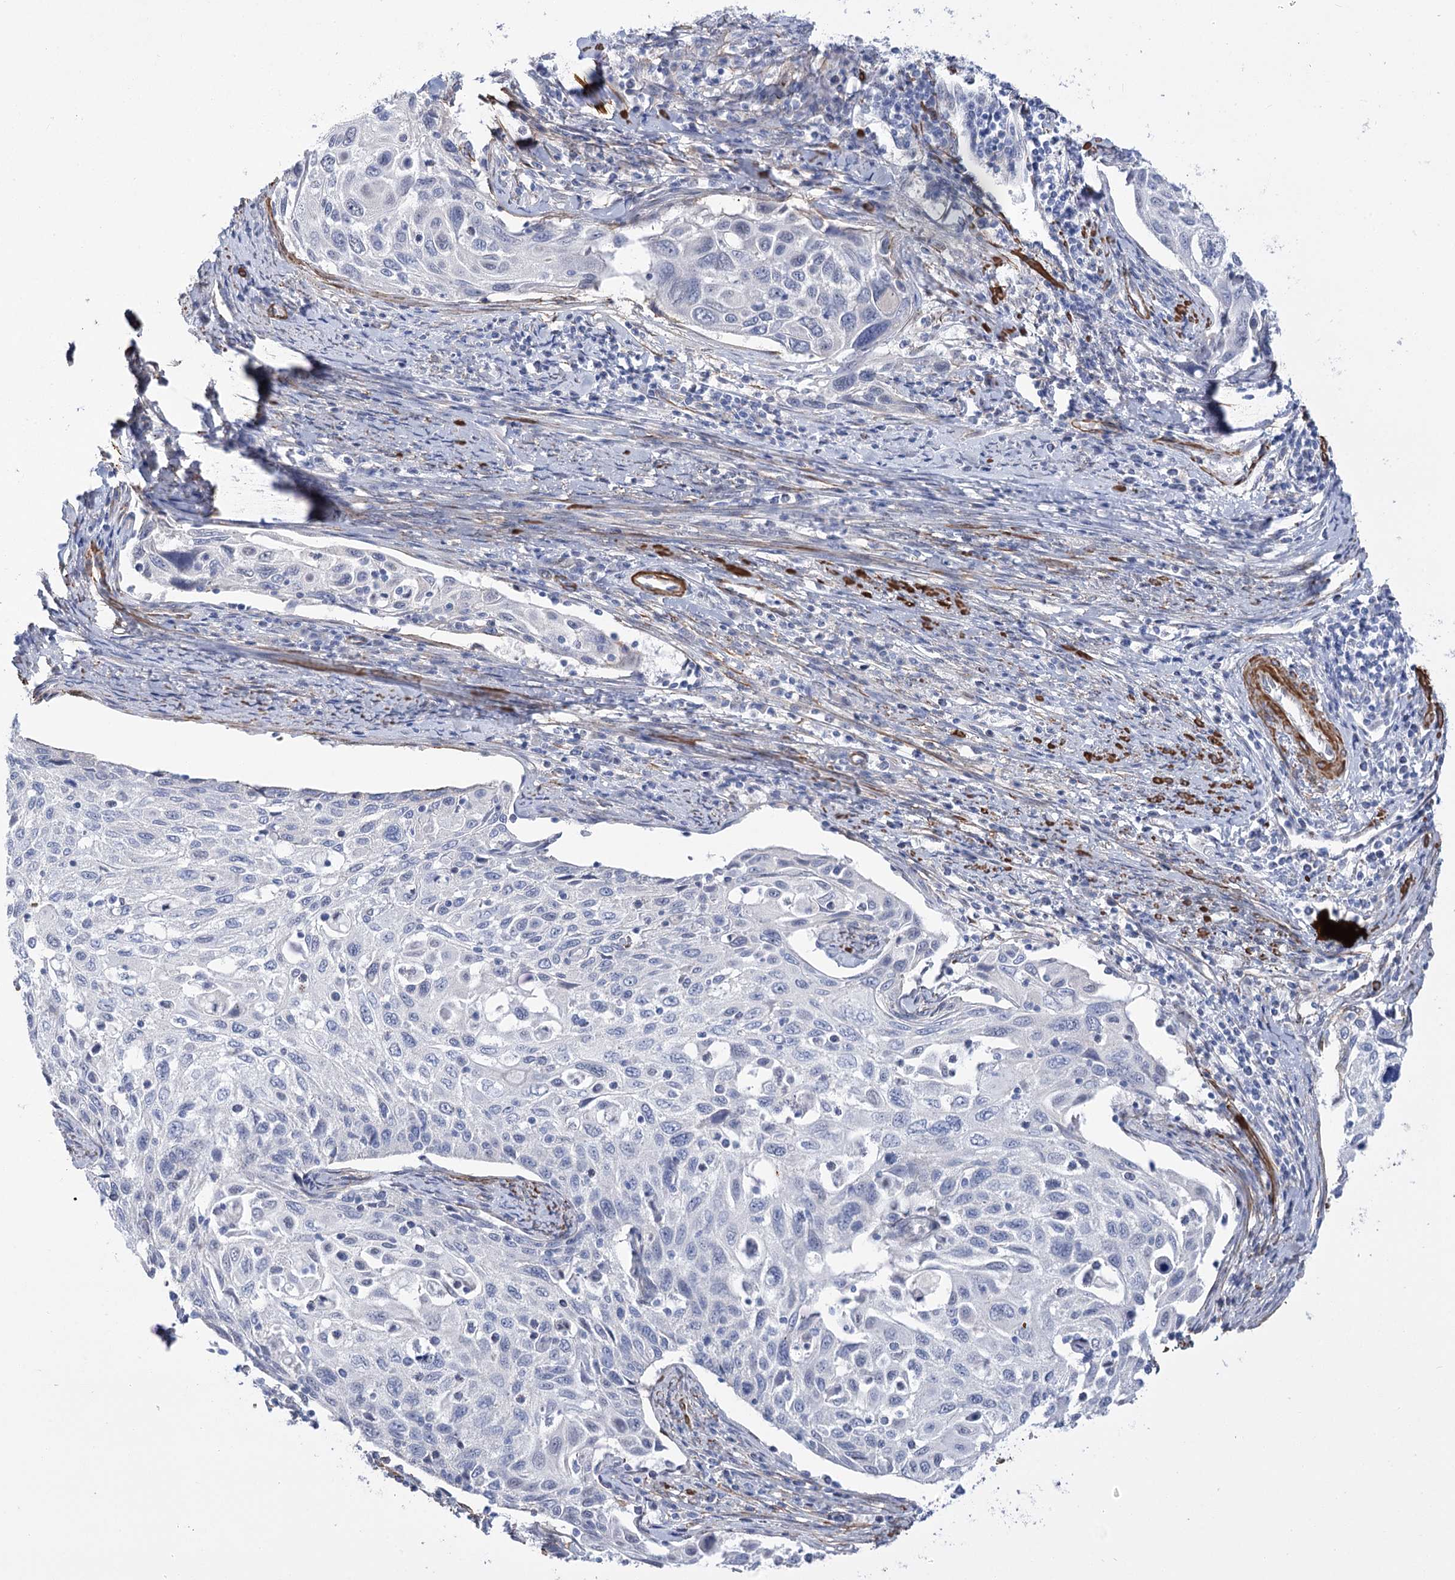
{"staining": {"intensity": "negative", "quantity": "none", "location": "none"}, "tissue": "cervical cancer", "cell_type": "Tumor cells", "image_type": "cancer", "snomed": [{"axis": "morphology", "description": "Squamous cell carcinoma, NOS"}, {"axis": "topography", "description": "Cervix"}], "caption": "This photomicrograph is of cervical cancer stained with IHC to label a protein in brown with the nuclei are counter-stained blue. There is no expression in tumor cells.", "gene": "WASHC3", "patient": {"sex": "female", "age": 70}}